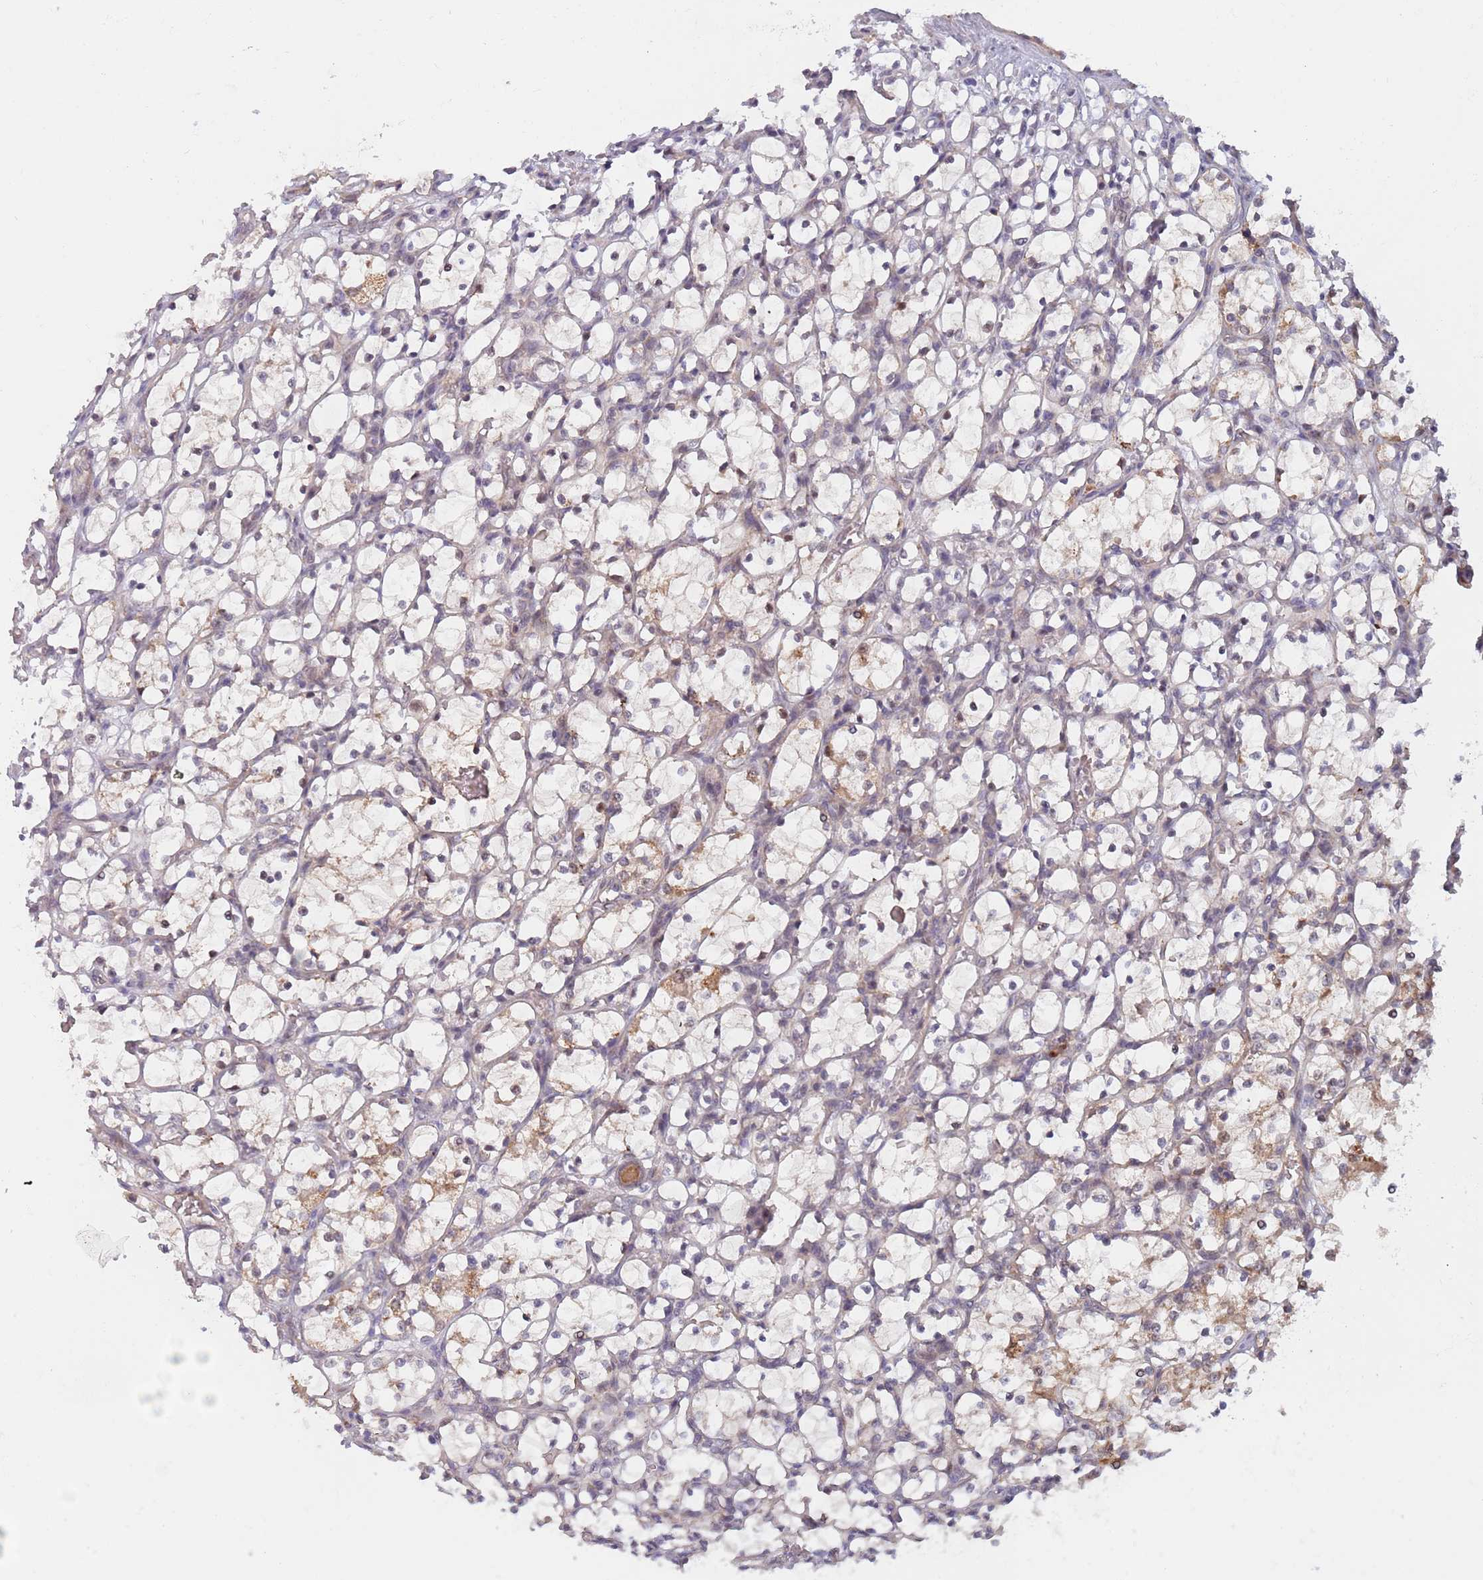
{"staining": {"intensity": "negative", "quantity": "none", "location": "none"}, "tissue": "renal cancer", "cell_type": "Tumor cells", "image_type": "cancer", "snomed": [{"axis": "morphology", "description": "Adenocarcinoma, NOS"}, {"axis": "topography", "description": "Kidney"}], "caption": "Immunohistochemistry micrograph of neoplastic tissue: human renal cancer stained with DAB reveals no significant protein staining in tumor cells.", "gene": "ZNF140", "patient": {"sex": "female", "age": 69}}